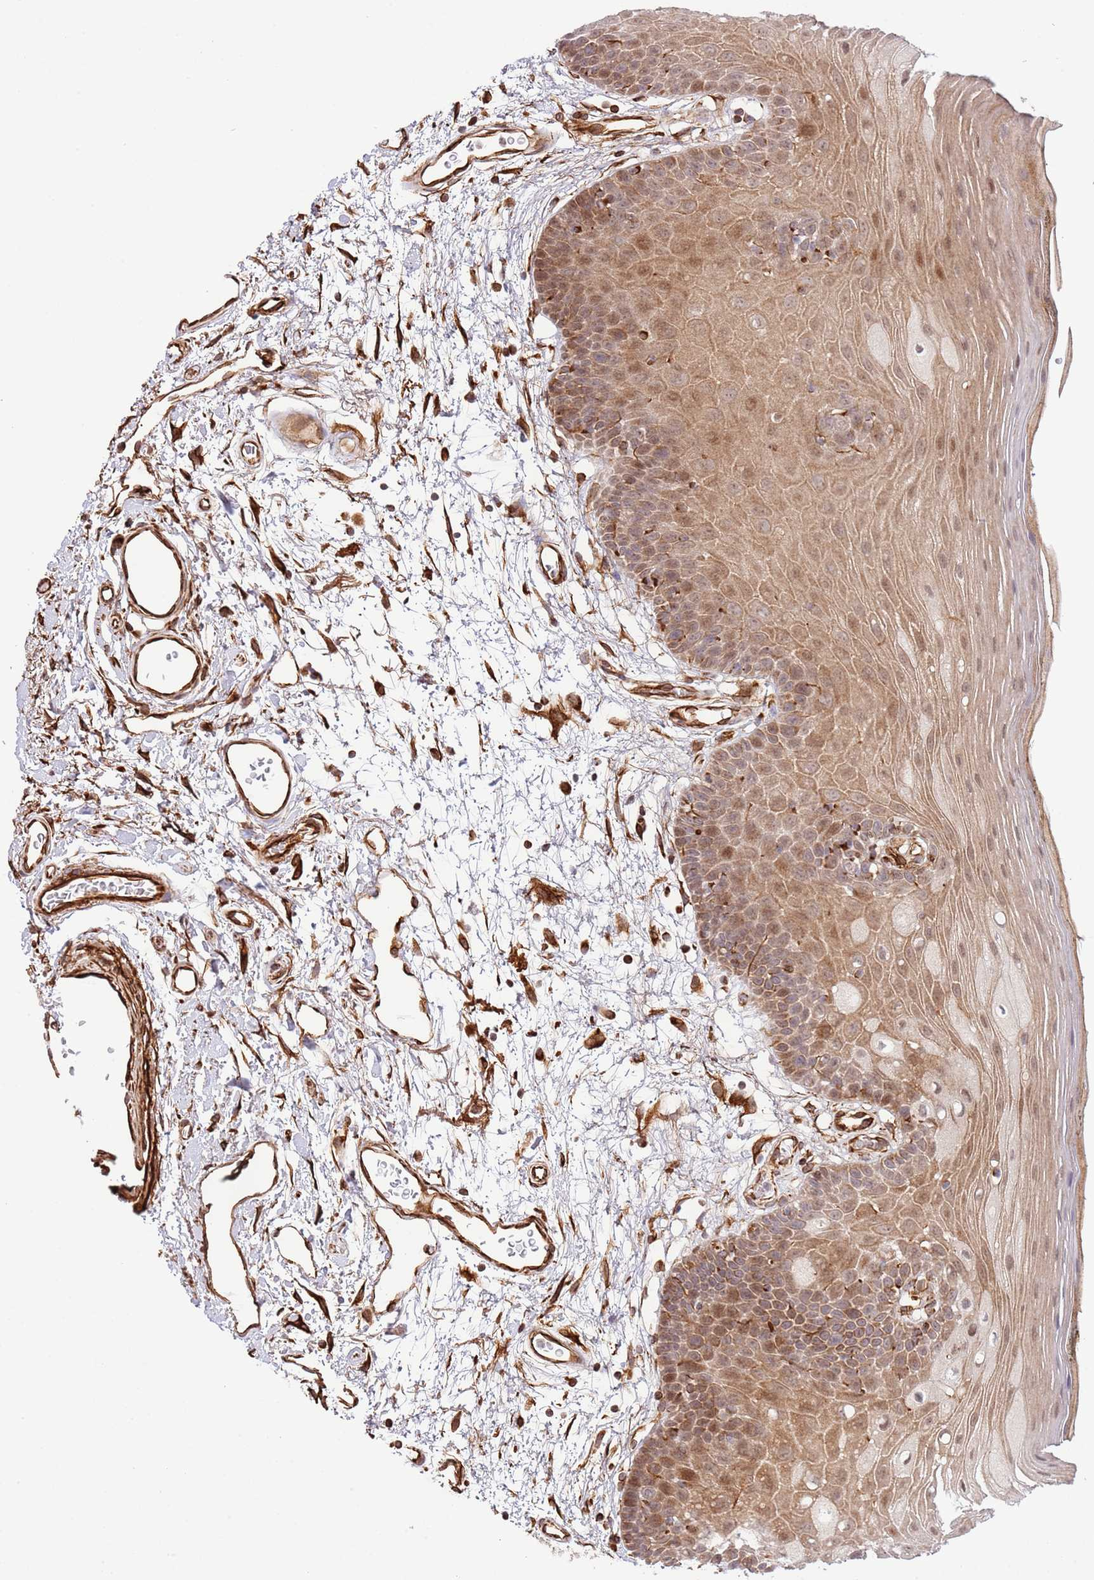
{"staining": {"intensity": "moderate", "quantity": ">75%", "location": "cytoplasmic/membranous,nuclear"}, "tissue": "oral mucosa", "cell_type": "Squamous epithelial cells", "image_type": "normal", "snomed": [{"axis": "morphology", "description": "Normal tissue, NOS"}, {"axis": "topography", "description": "Oral tissue"}, {"axis": "topography", "description": "Tounge, NOS"}], "caption": "Approximately >75% of squamous epithelial cells in benign oral mucosa exhibit moderate cytoplasmic/membranous,nuclear protein staining as visualized by brown immunohistochemical staining.", "gene": "NEK3", "patient": {"sex": "female", "age": 81}}